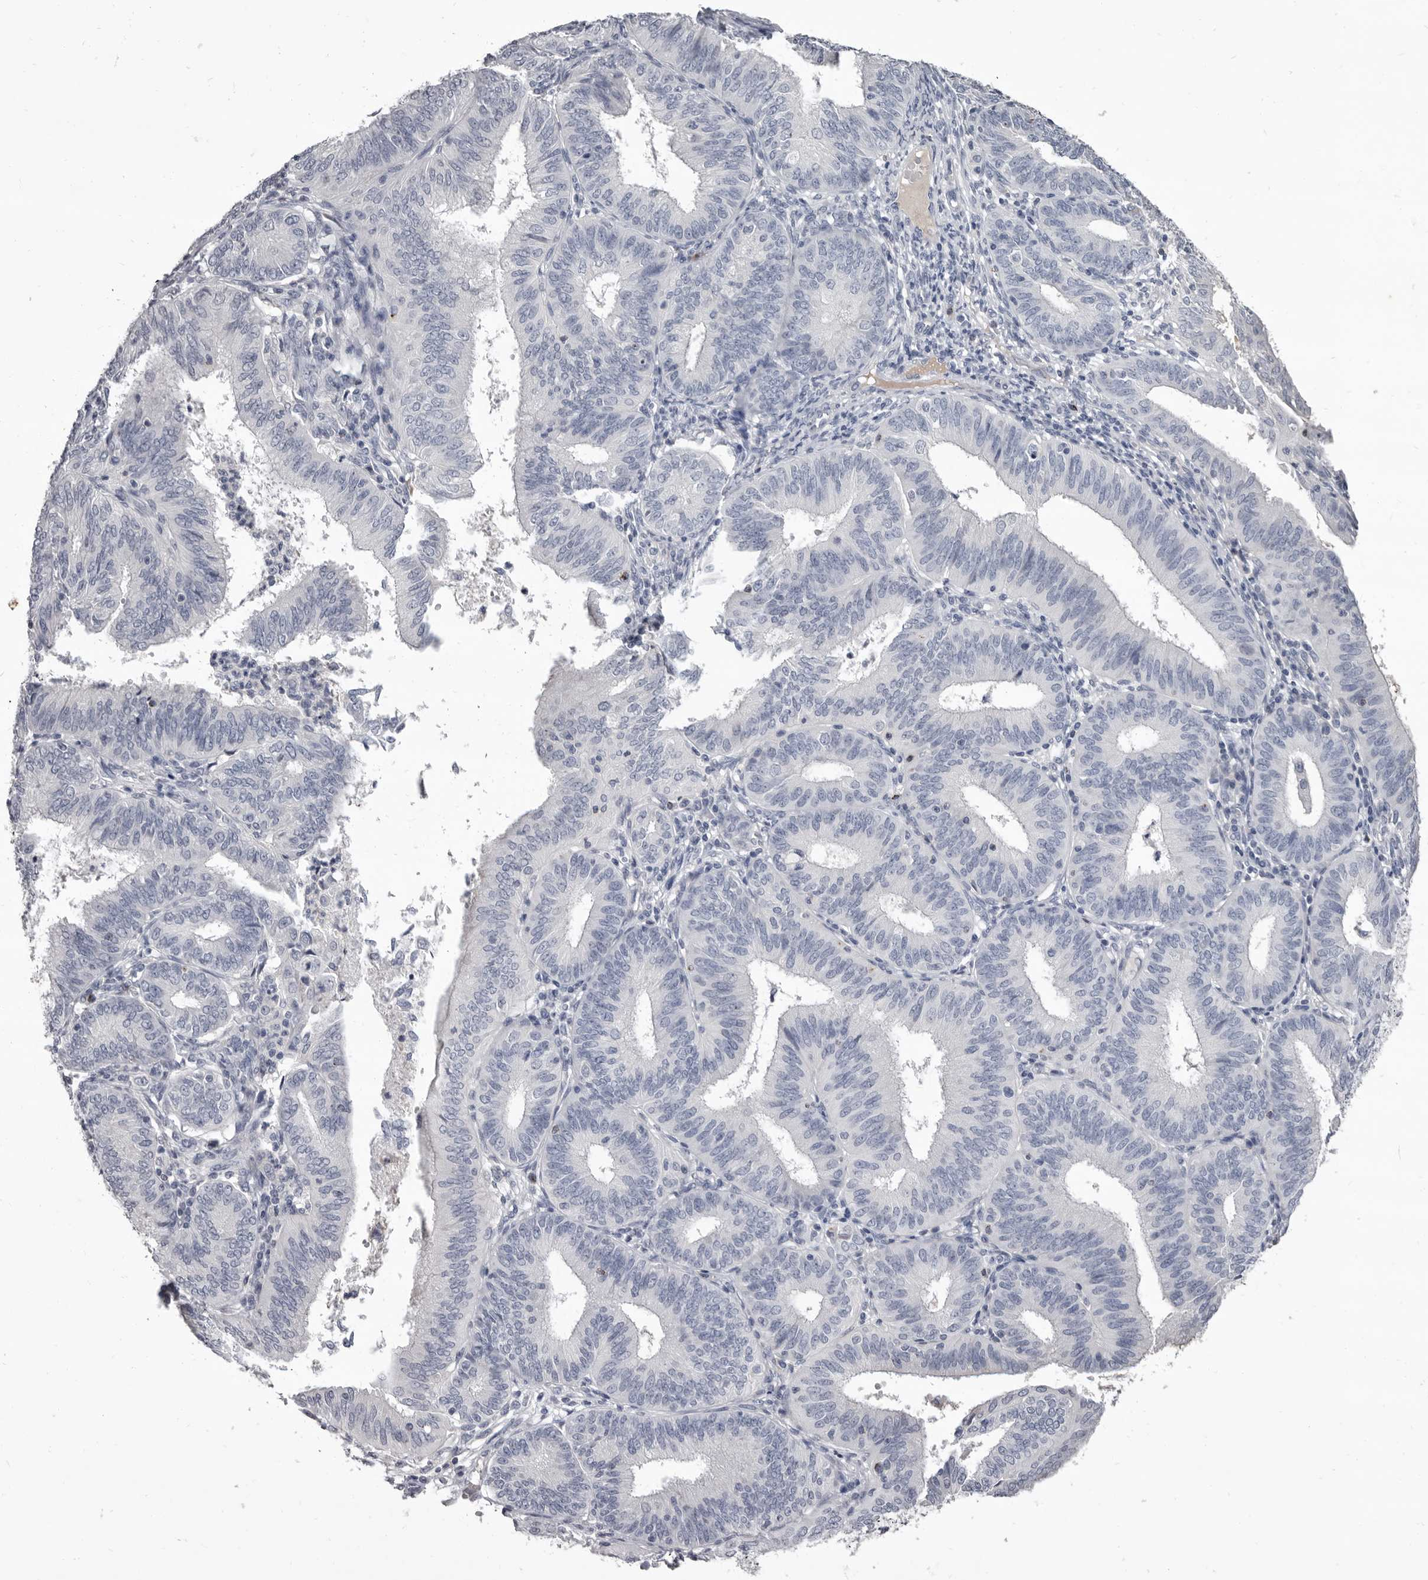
{"staining": {"intensity": "negative", "quantity": "none", "location": "none"}, "tissue": "endometrial cancer", "cell_type": "Tumor cells", "image_type": "cancer", "snomed": [{"axis": "morphology", "description": "Adenocarcinoma, NOS"}, {"axis": "topography", "description": "Endometrium"}], "caption": "Immunohistochemistry (IHC) of endometrial cancer demonstrates no staining in tumor cells.", "gene": "GZMH", "patient": {"sex": "female", "age": 51}}